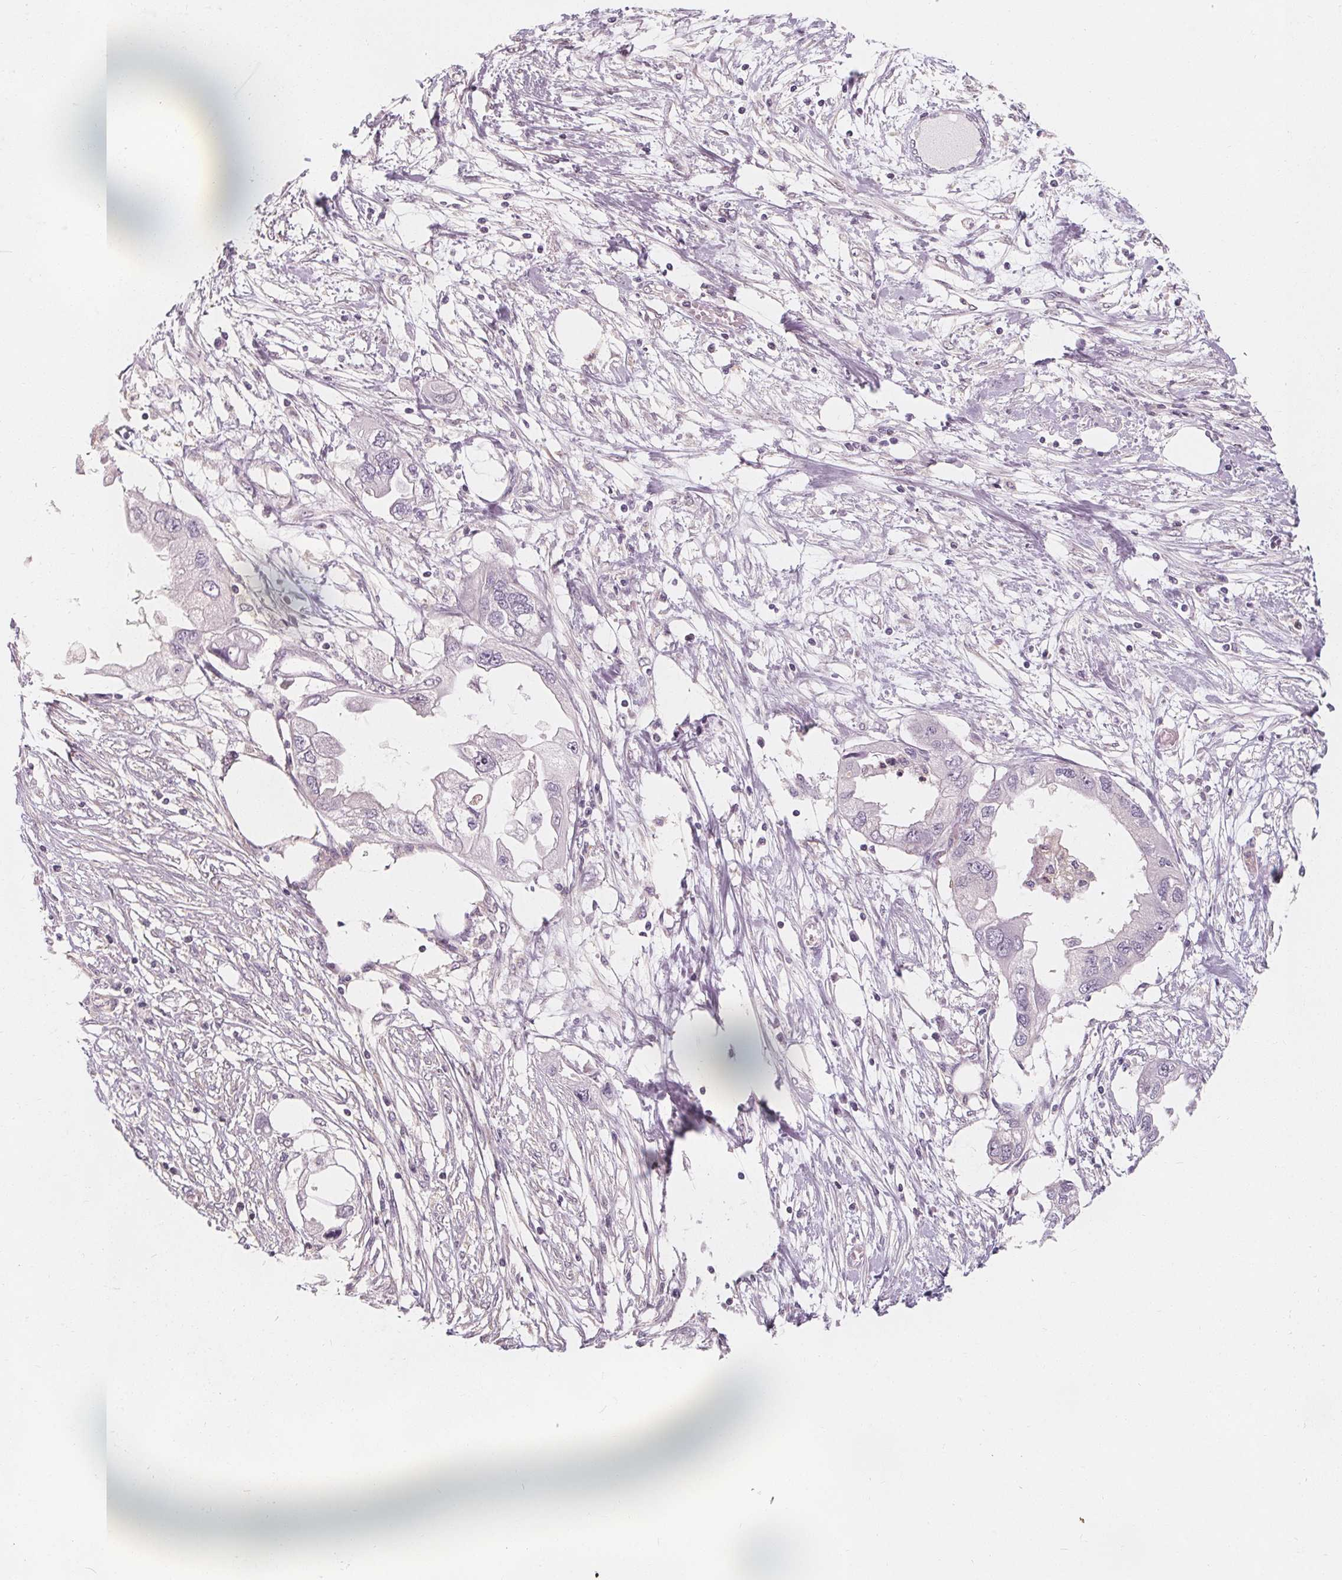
{"staining": {"intensity": "negative", "quantity": "none", "location": "none"}, "tissue": "endometrial cancer", "cell_type": "Tumor cells", "image_type": "cancer", "snomed": [{"axis": "morphology", "description": "Adenocarcinoma, NOS"}, {"axis": "morphology", "description": "Adenocarcinoma, metastatic, NOS"}, {"axis": "topography", "description": "Adipose tissue"}, {"axis": "topography", "description": "Endometrium"}], "caption": "Immunohistochemistry (IHC) image of endometrial cancer (adenocarcinoma) stained for a protein (brown), which displays no expression in tumor cells.", "gene": "UGP2", "patient": {"sex": "female", "age": 67}}